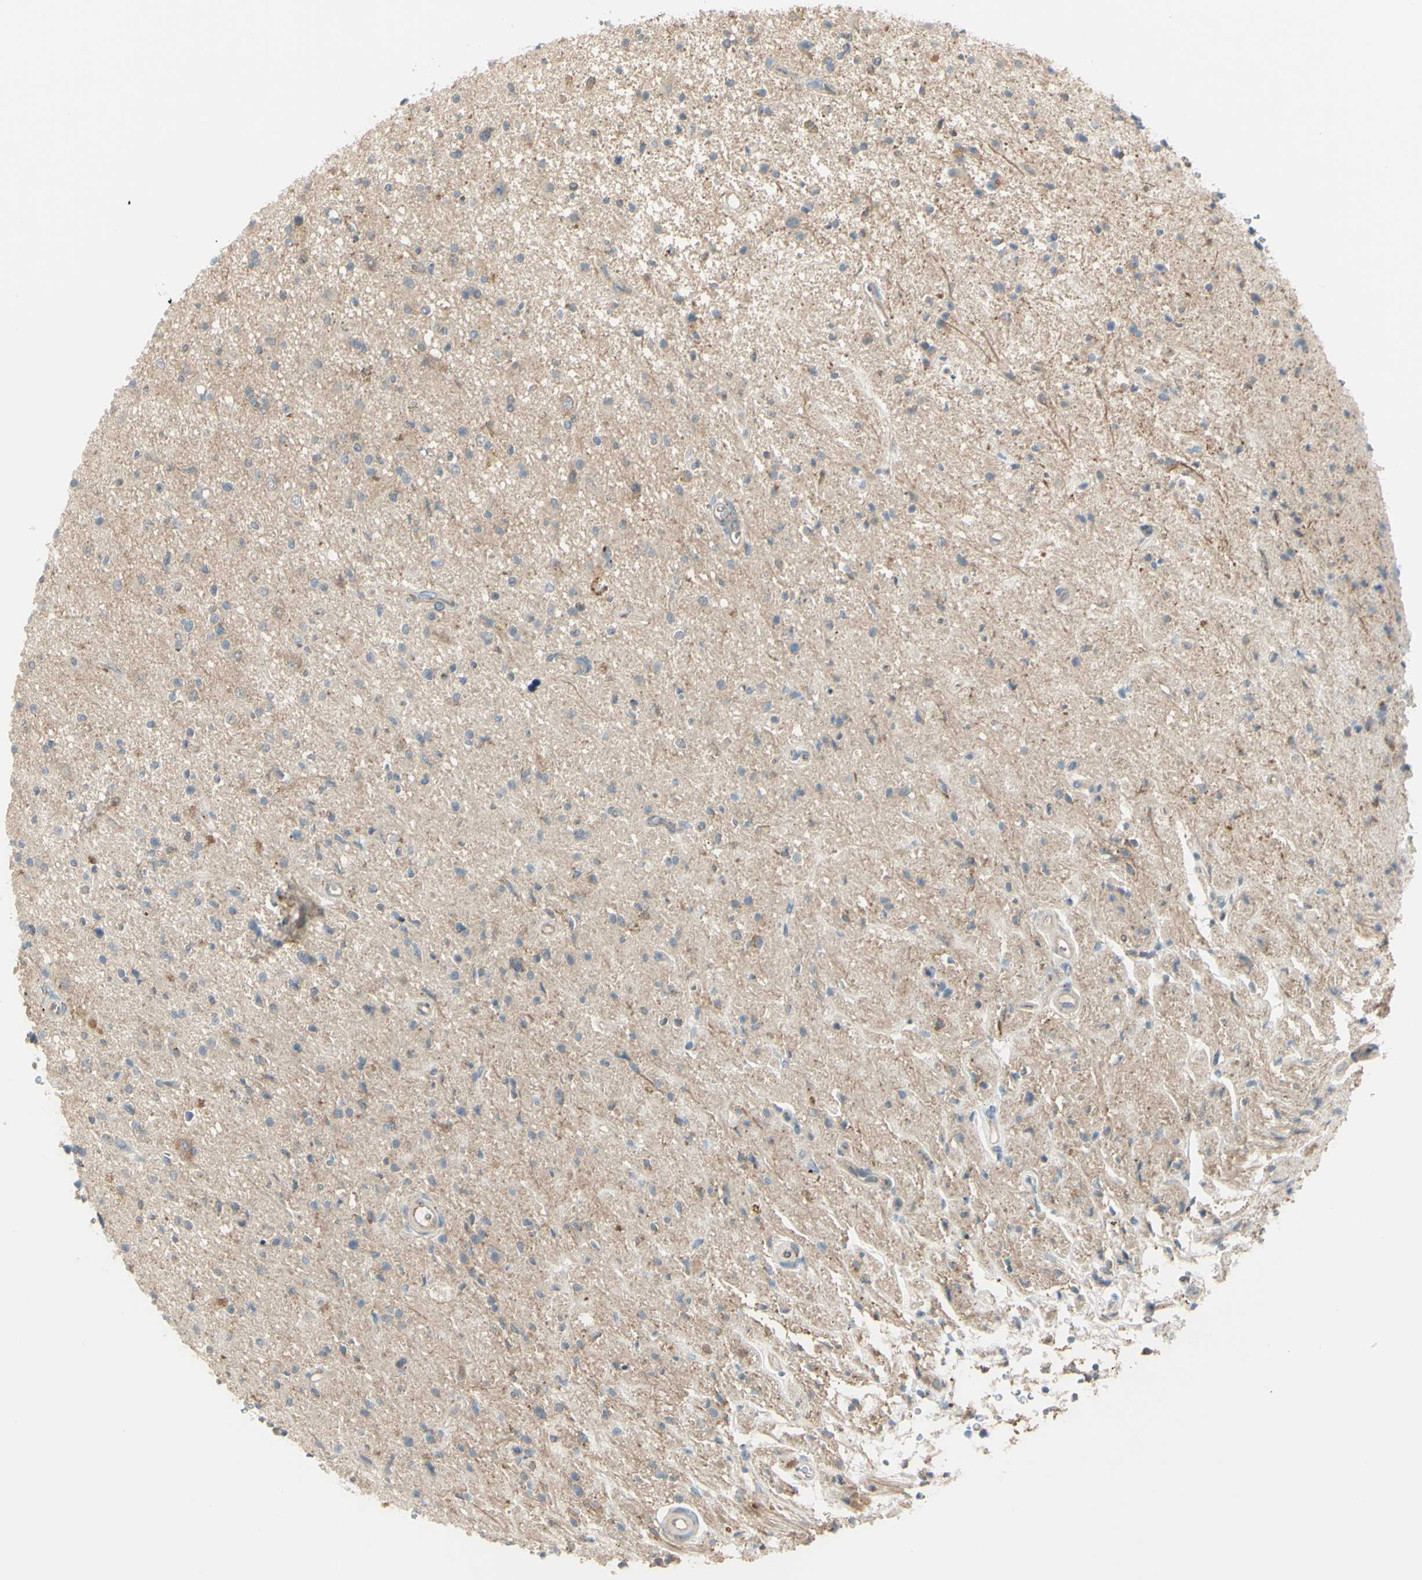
{"staining": {"intensity": "weak", "quantity": "25%-75%", "location": "cytoplasmic/membranous"}, "tissue": "glioma", "cell_type": "Tumor cells", "image_type": "cancer", "snomed": [{"axis": "morphology", "description": "Glioma, malignant, High grade"}, {"axis": "topography", "description": "Brain"}], "caption": "Immunohistochemical staining of malignant high-grade glioma exhibits low levels of weak cytoplasmic/membranous expression in about 25%-75% of tumor cells.", "gene": "LMTK2", "patient": {"sex": "male", "age": 33}}